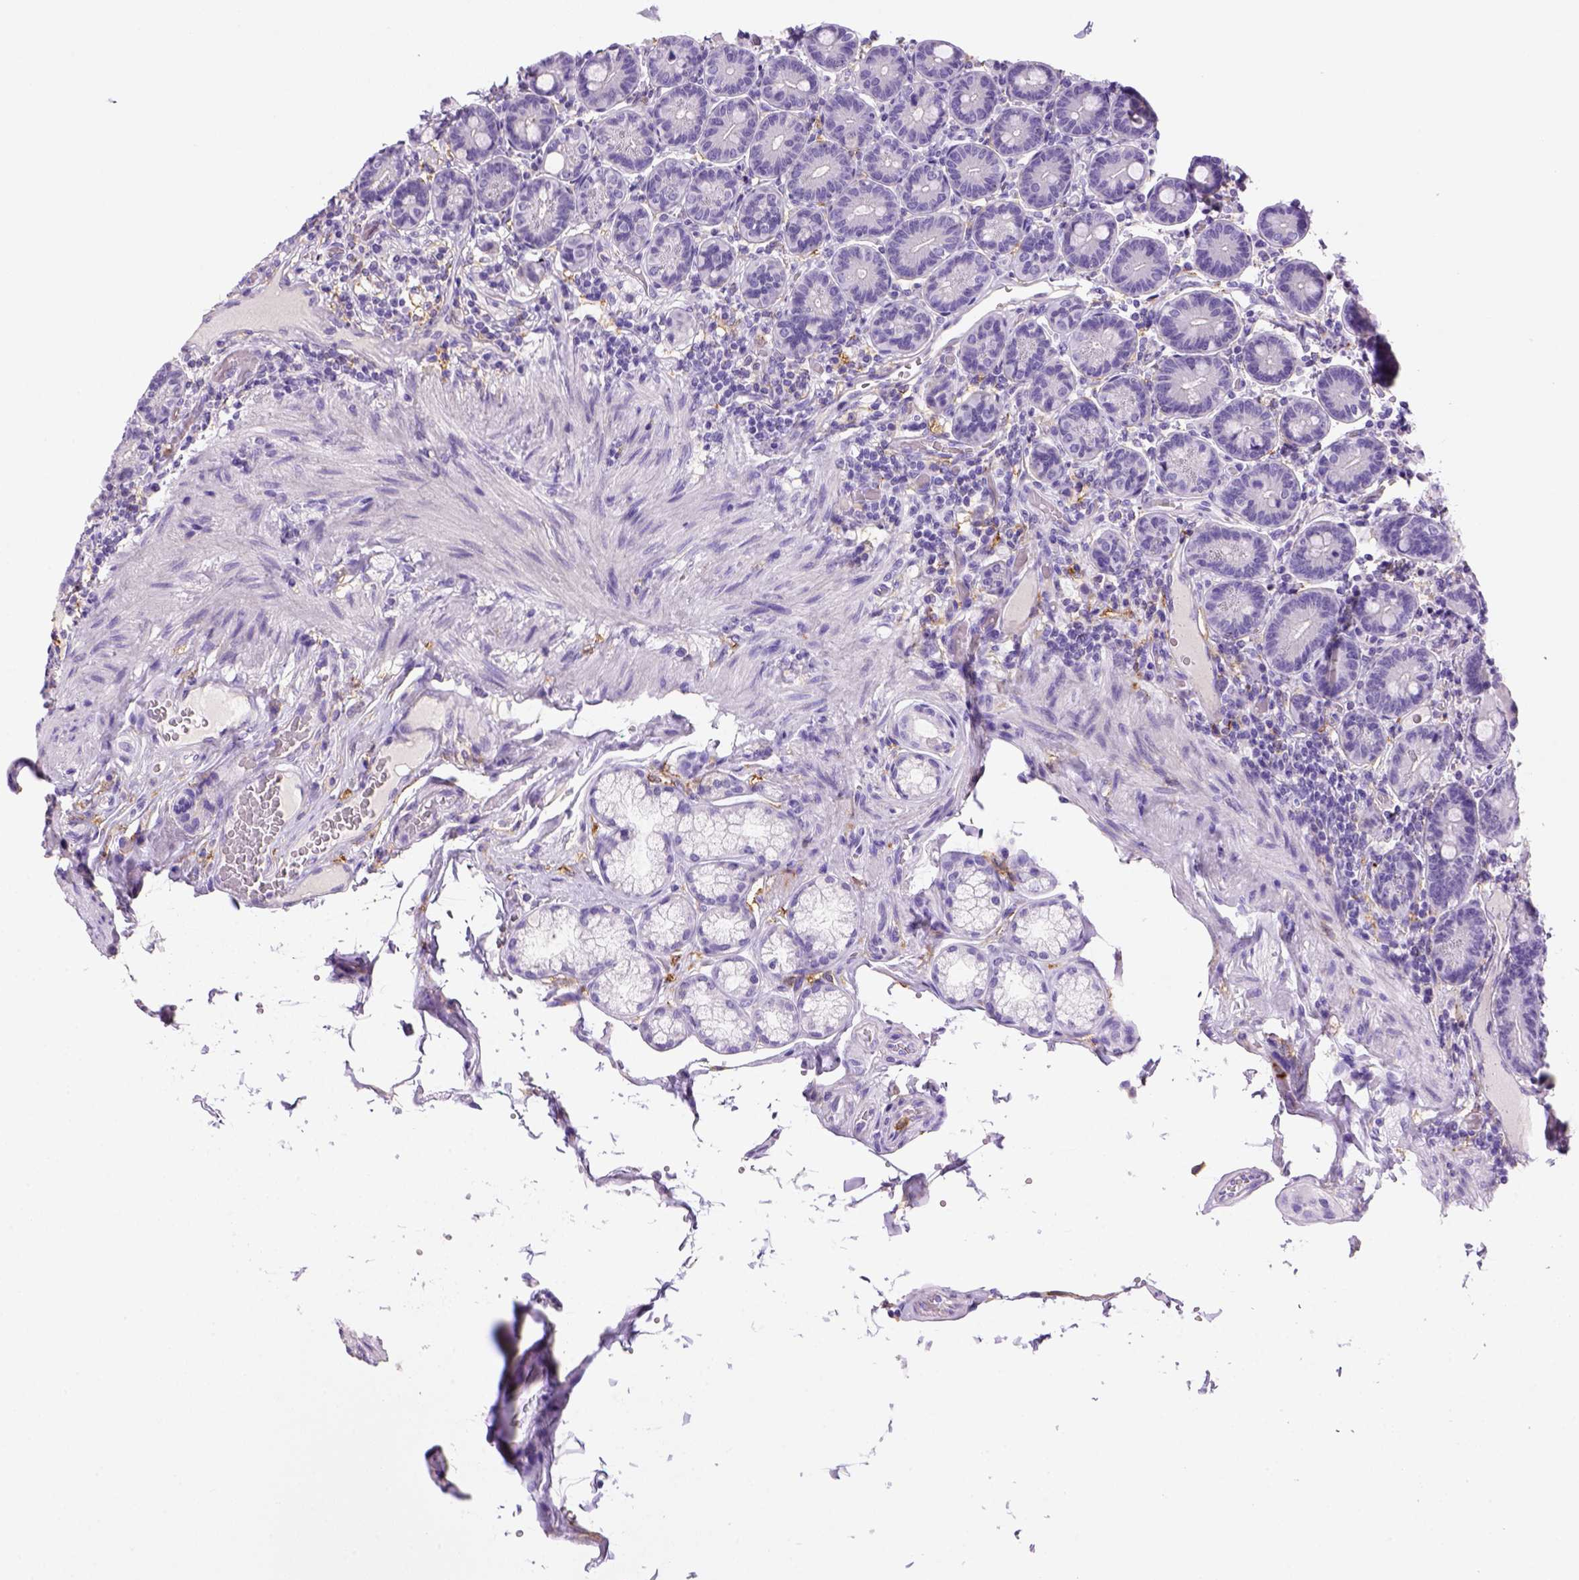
{"staining": {"intensity": "negative", "quantity": "none", "location": "none"}, "tissue": "duodenum", "cell_type": "Glandular cells", "image_type": "normal", "snomed": [{"axis": "morphology", "description": "Normal tissue, NOS"}, {"axis": "topography", "description": "Duodenum"}], "caption": "Image shows no significant protein positivity in glandular cells of benign duodenum. (DAB (3,3'-diaminobenzidine) immunohistochemistry visualized using brightfield microscopy, high magnification).", "gene": "CD14", "patient": {"sex": "female", "age": 62}}